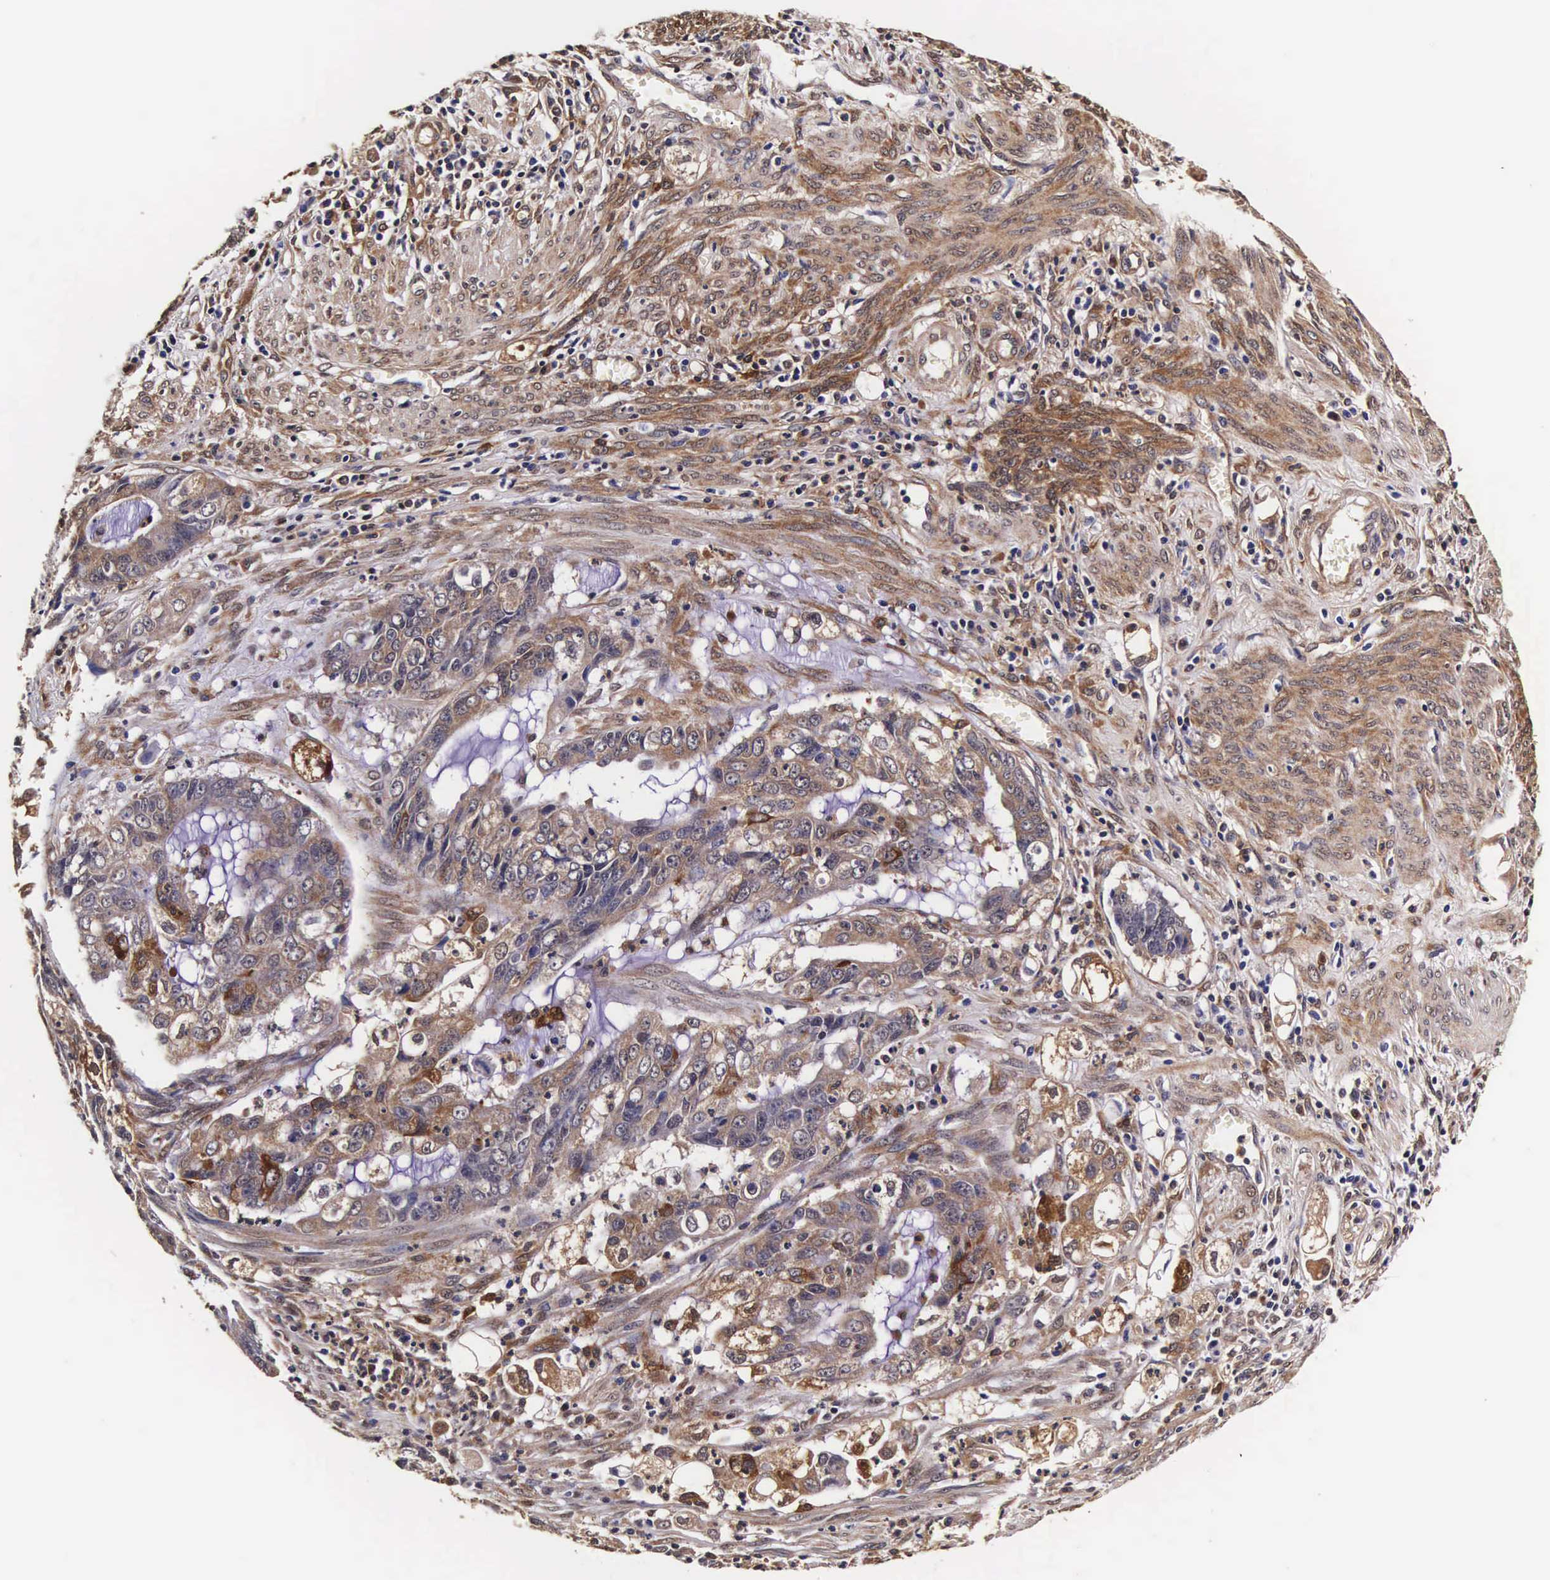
{"staining": {"intensity": "moderate", "quantity": ">75%", "location": "cytoplasmic/membranous,nuclear"}, "tissue": "endometrial cancer", "cell_type": "Tumor cells", "image_type": "cancer", "snomed": [{"axis": "morphology", "description": "Adenocarcinoma, NOS"}, {"axis": "topography", "description": "Endometrium"}], "caption": "Immunohistochemical staining of endometrial adenocarcinoma demonstrates moderate cytoplasmic/membranous and nuclear protein positivity in about >75% of tumor cells. (brown staining indicates protein expression, while blue staining denotes nuclei).", "gene": "TECPR2", "patient": {"sex": "female", "age": 75}}